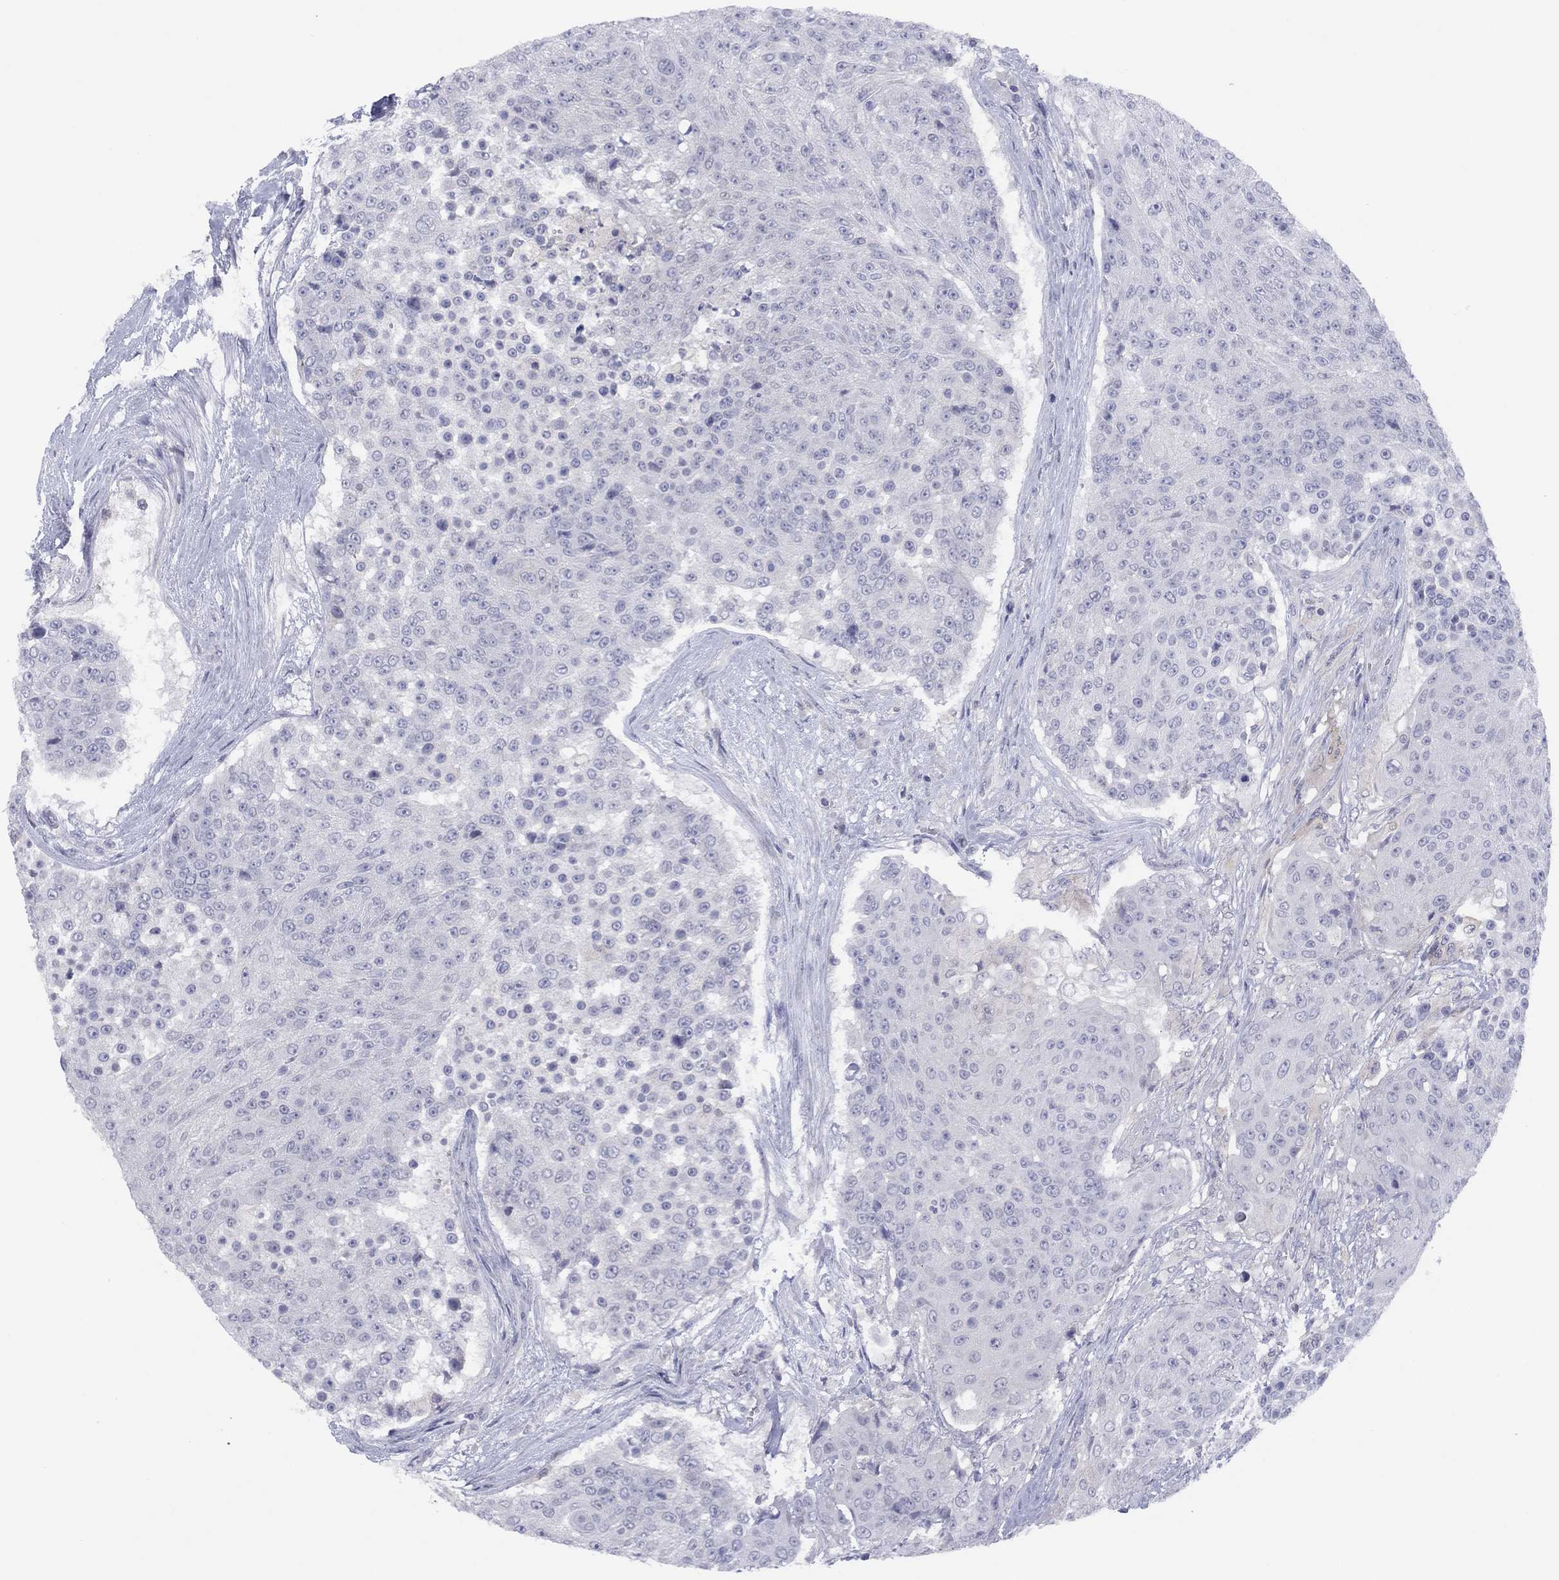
{"staining": {"intensity": "negative", "quantity": "none", "location": "none"}, "tissue": "urothelial cancer", "cell_type": "Tumor cells", "image_type": "cancer", "snomed": [{"axis": "morphology", "description": "Urothelial carcinoma, High grade"}, {"axis": "topography", "description": "Urinary bladder"}], "caption": "This is a histopathology image of immunohistochemistry staining of urothelial cancer, which shows no positivity in tumor cells.", "gene": "CYP2B6", "patient": {"sex": "female", "age": 63}}